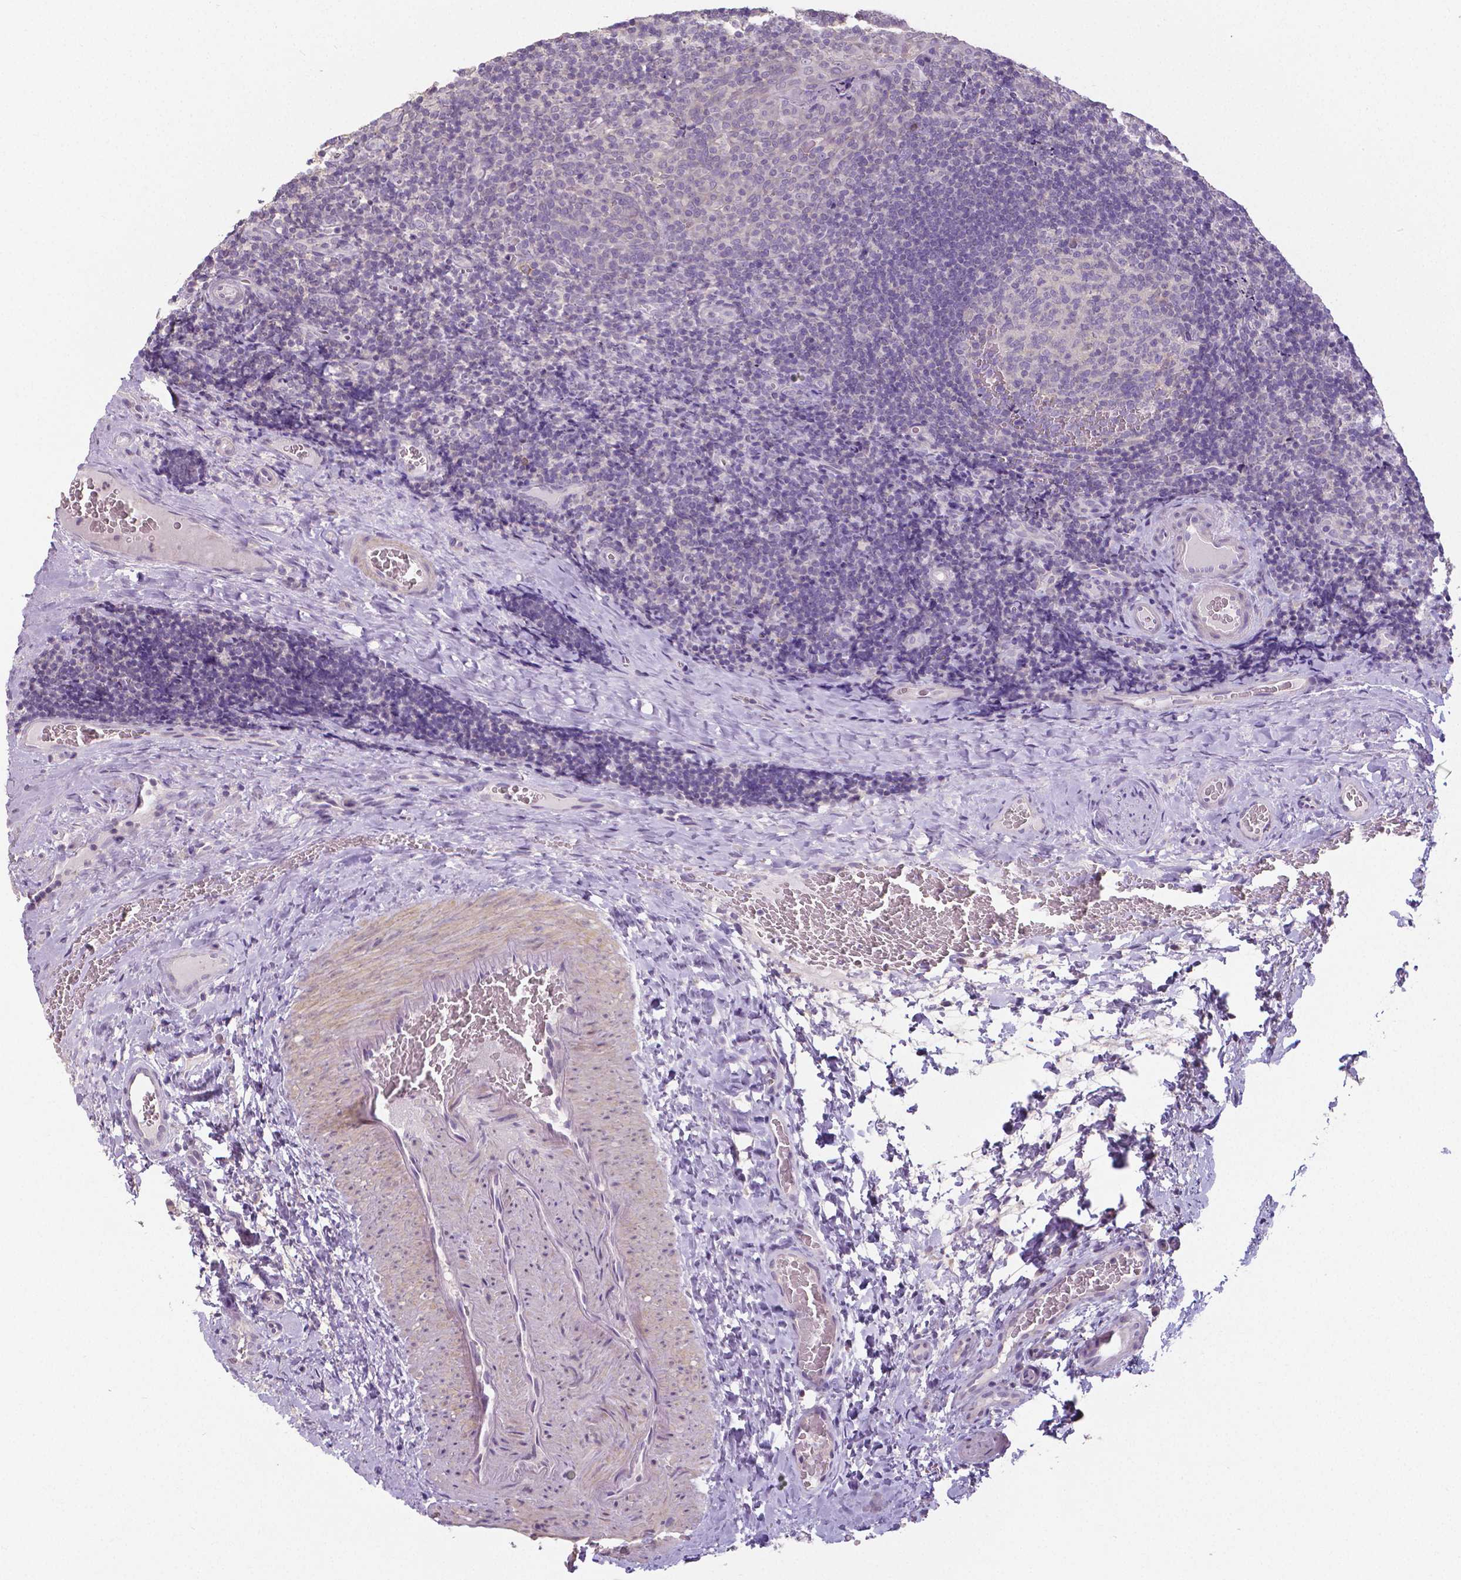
{"staining": {"intensity": "negative", "quantity": "none", "location": "none"}, "tissue": "tonsil", "cell_type": "Germinal center cells", "image_type": "normal", "snomed": [{"axis": "morphology", "description": "Normal tissue, NOS"}, {"axis": "morphology", "description": "Inflammation, NOS"}, {"axis": "topography", "description": "Tonsil"}], "caption": "The histopathology image exhibits no significant positivity in germinal center cells of tonsil. Nuclei are stained in blue.", "gene": "CRMP1", "patient": {"sex": "female", "age": 31}}